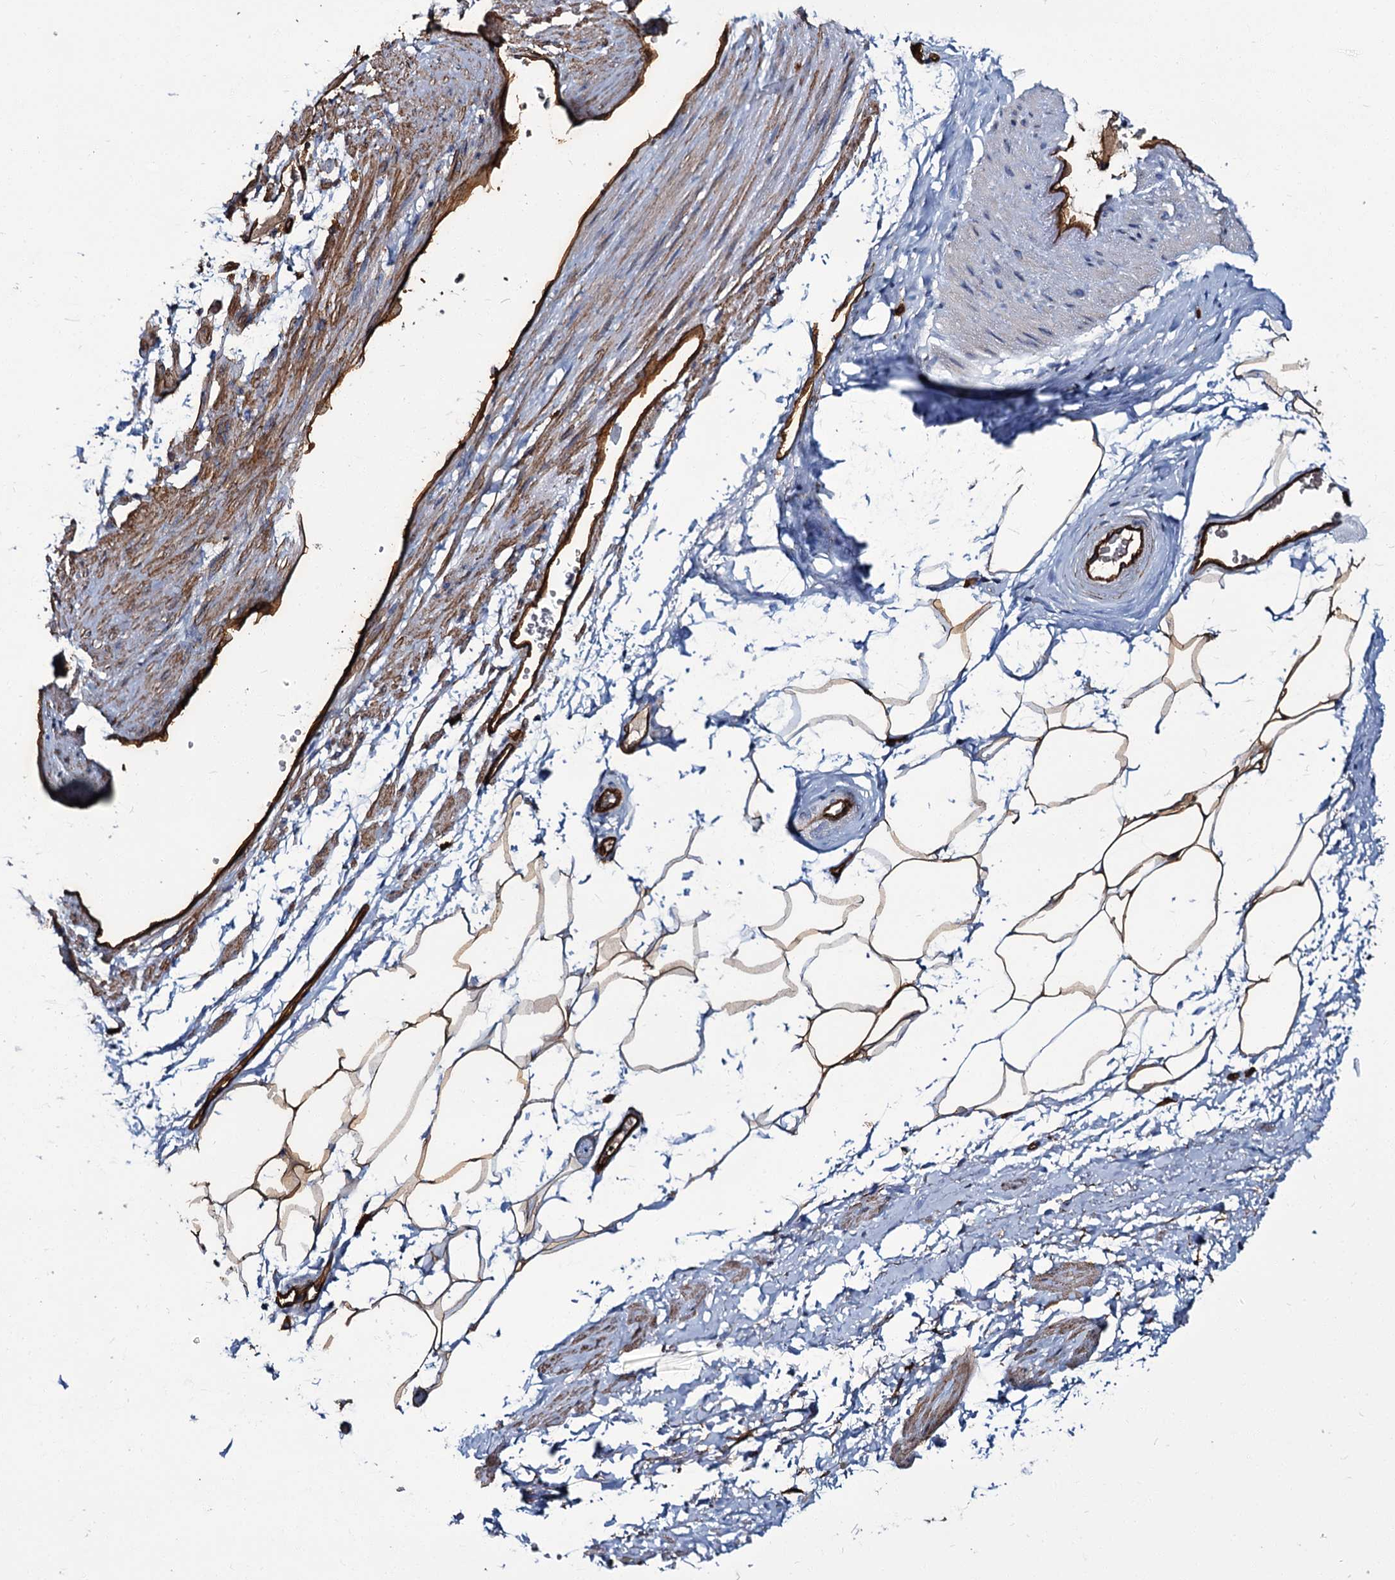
{"staining": {"intensity": "moderate", "quantity": ">75%", "location": "cytoplasmic/membranous"}, "tissue": "adipose tissue", "cell_type": "Adipocytes", "image_type": "normal", "snomed": [{"axis": "morphology", "description": "Normal tissue, NOS"}, {"axis": "morphology", "description": "Adenocarcinoma, Low grade"}, {"axis": "topography", "description": "Prostate"}, {"axis": "topography", "description": "Peripheral nerve tissue"}], "caption": "An image of adipose tissue stained for a protein displays moderate cytoplasmic/membranous brown staining in adipocytes.", "gene": "CACNA1C", "patient": {"sex": "male", "age": 63}}